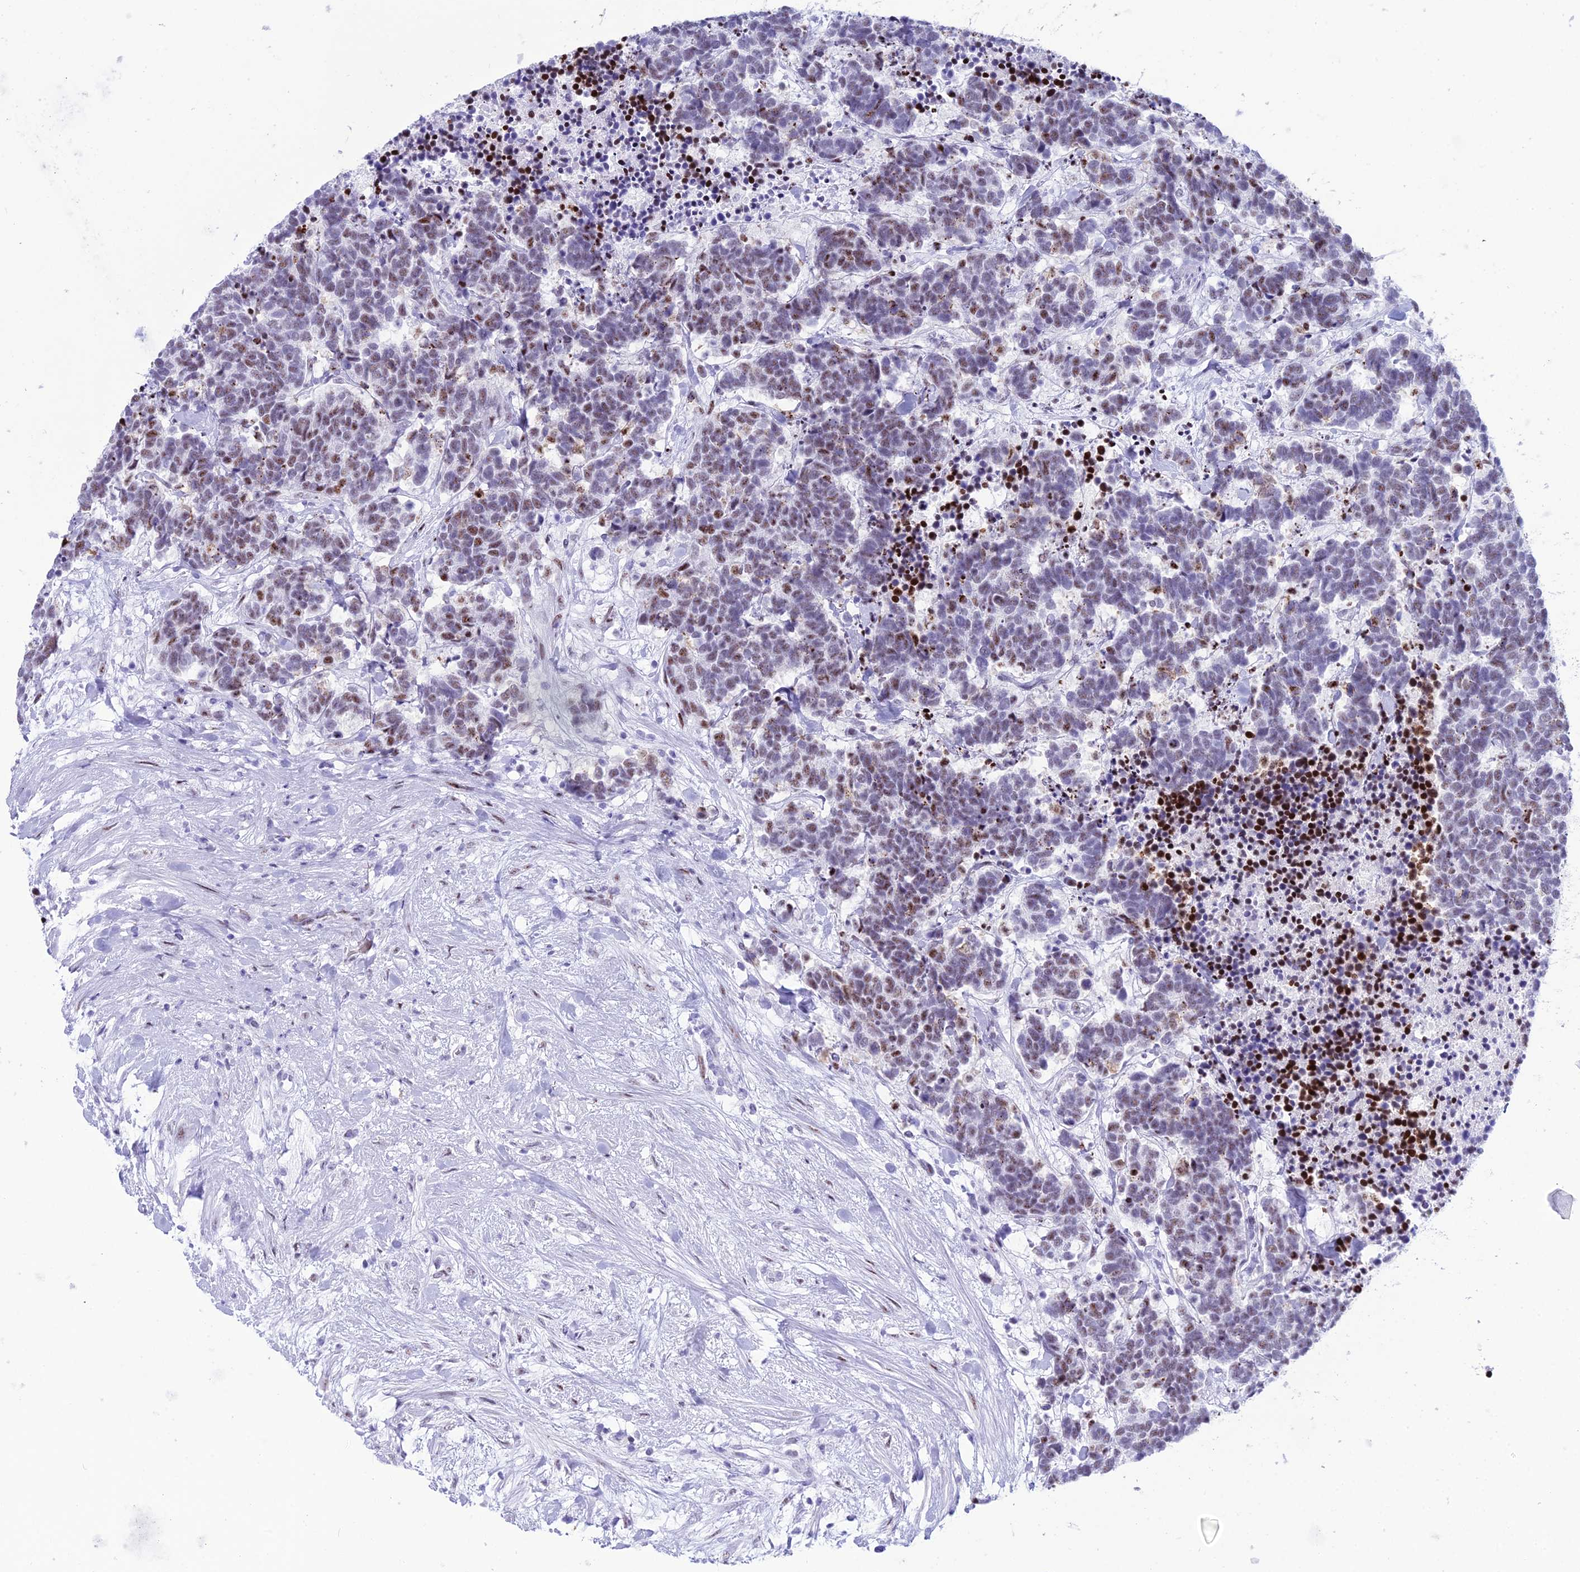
{"staining": {"intensity": "weak", "quantity": "25%-75%", "location": "nuclear"}, "tissue": "carcinoid", "cell_type": "Tumor cells", "image_type": "cancer", "snomed": [{"axis": "morphology", "description": "Carcinoma, NOS"}, {"axis": "morphology", "description": "Carcinoid, malignant, NOS"}, {"axis": "topography", "description": "Prostate"}], "caption": "Immunohistochemistry photomicrograph of human carcinoma stained for a protein (brown), which exhibits low levels of weak nuclear staining in approximately 25%-75% of tumor cells.", "gene": "RNPS1", "patient": {"sex": "male", "age": 57}}